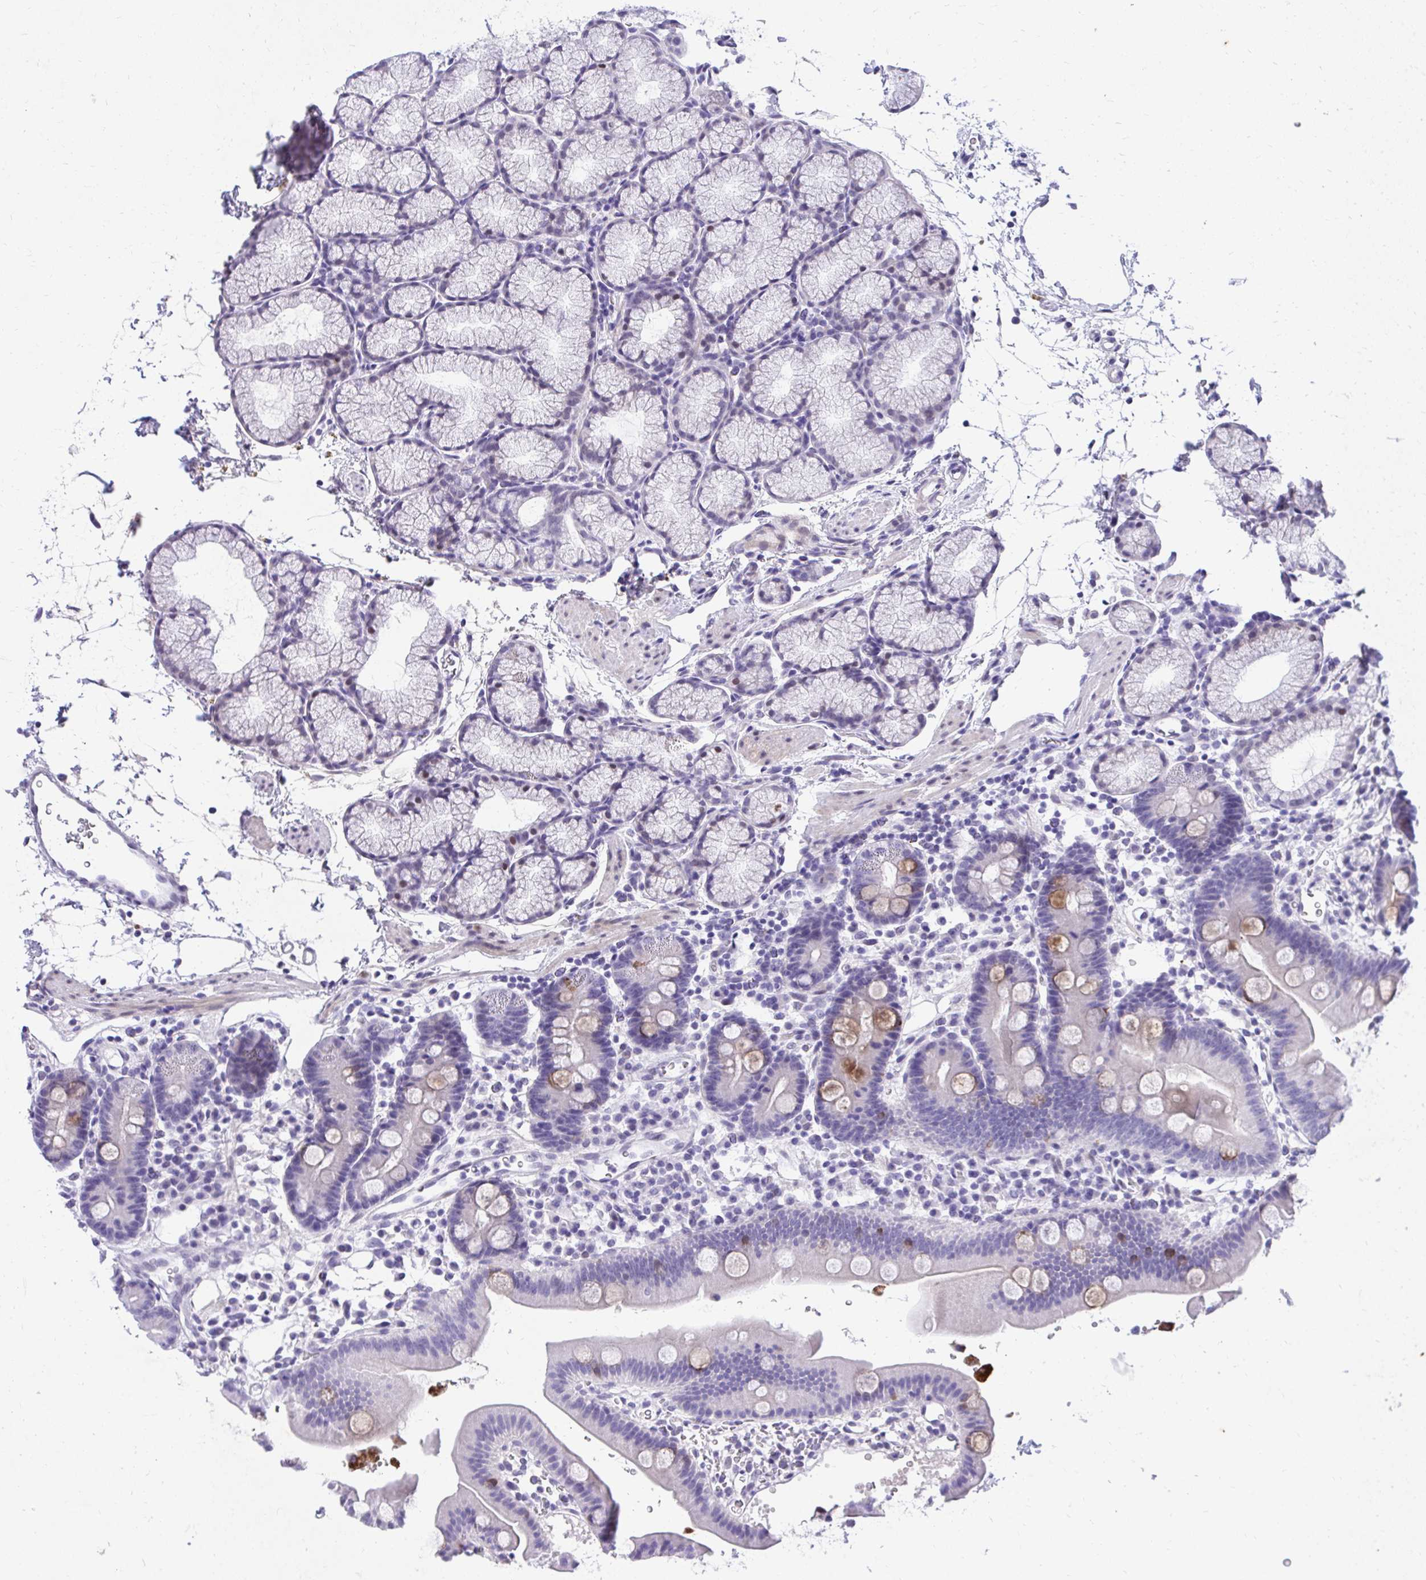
{"staining": {"intensity": "moderate", "quantity": "<25%", "location": "cytoplasmic/membranous"}, "tissue": "duodenum", "cell_type": "Glandular cells", "image_type": "normal", "snomed": [{"axis": "morphology", "description": "Normal tissue, NOS"}, {"axis": "topography", "description": "Duodenum"}], "caption": "Benign duodenum reveals moderate cytoplasmic/membranous expression in approximately <25% of glandular cells (Stains: DAB in brown, nuclei in blue, Microscopy: brightfield microscopy at high magnification)..", "gene": "KLK1", "patient": {"sex": "male", "age": 59}}